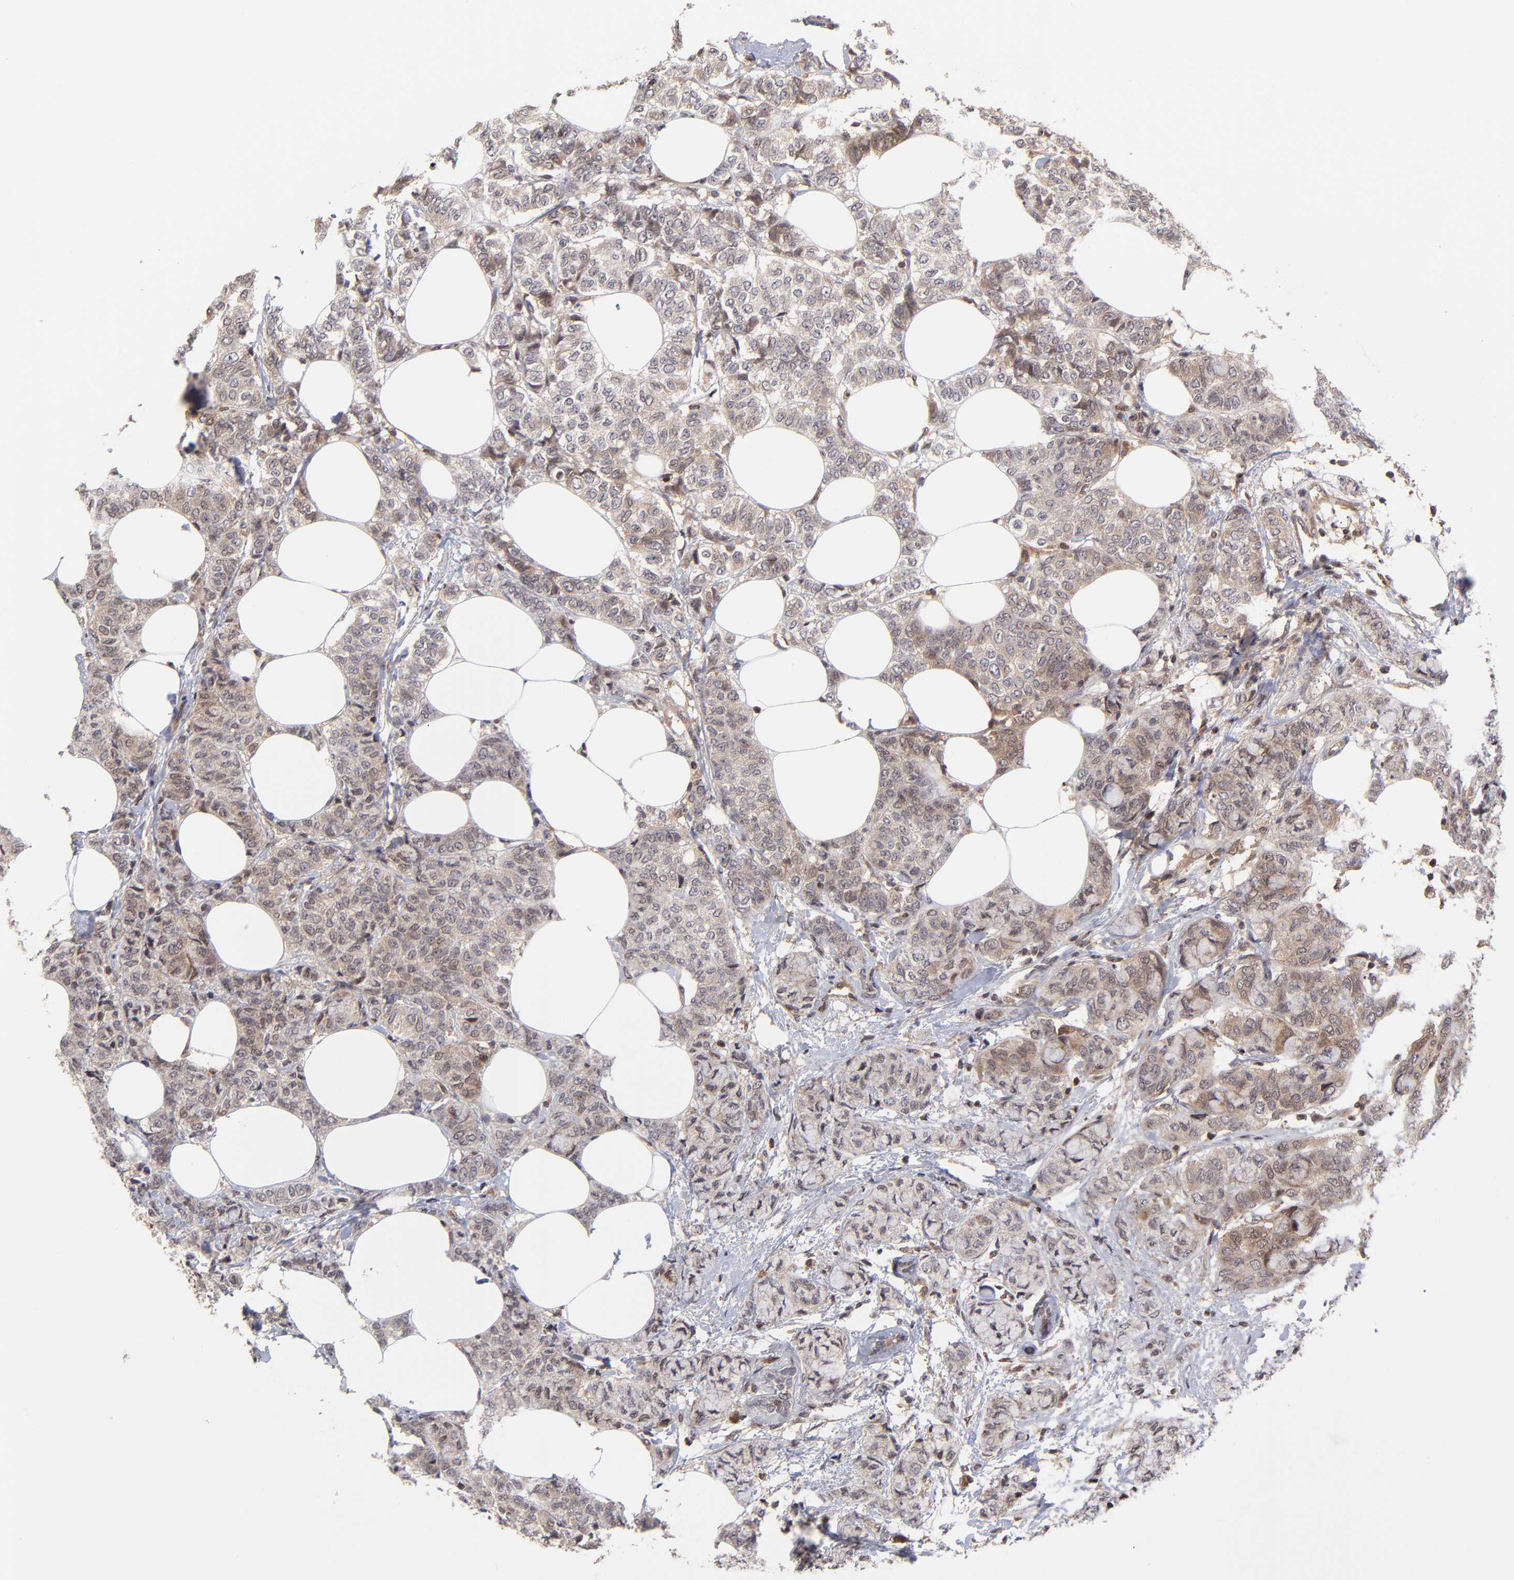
{"staining": {"intensity": "moderate", "quantity": ">75%", "location": "cytoplasmic/membranous"}, "tissue": "breast cancer", "cell_type": "Tumor cells", "image_type": "cancer", "snomed": [{"axis": "morphology", "description": "Lobular carcinoma"}, {"axis": "topography", "description": "Breast"}], "caption": "A brown stain labels moderate cytoplasmic/membranous staining of a protein in breast cancer (lobular carcinoma) tumor cells.", "gene": "UBE2L6", "patient": {"sex": "female", "age": 60}}